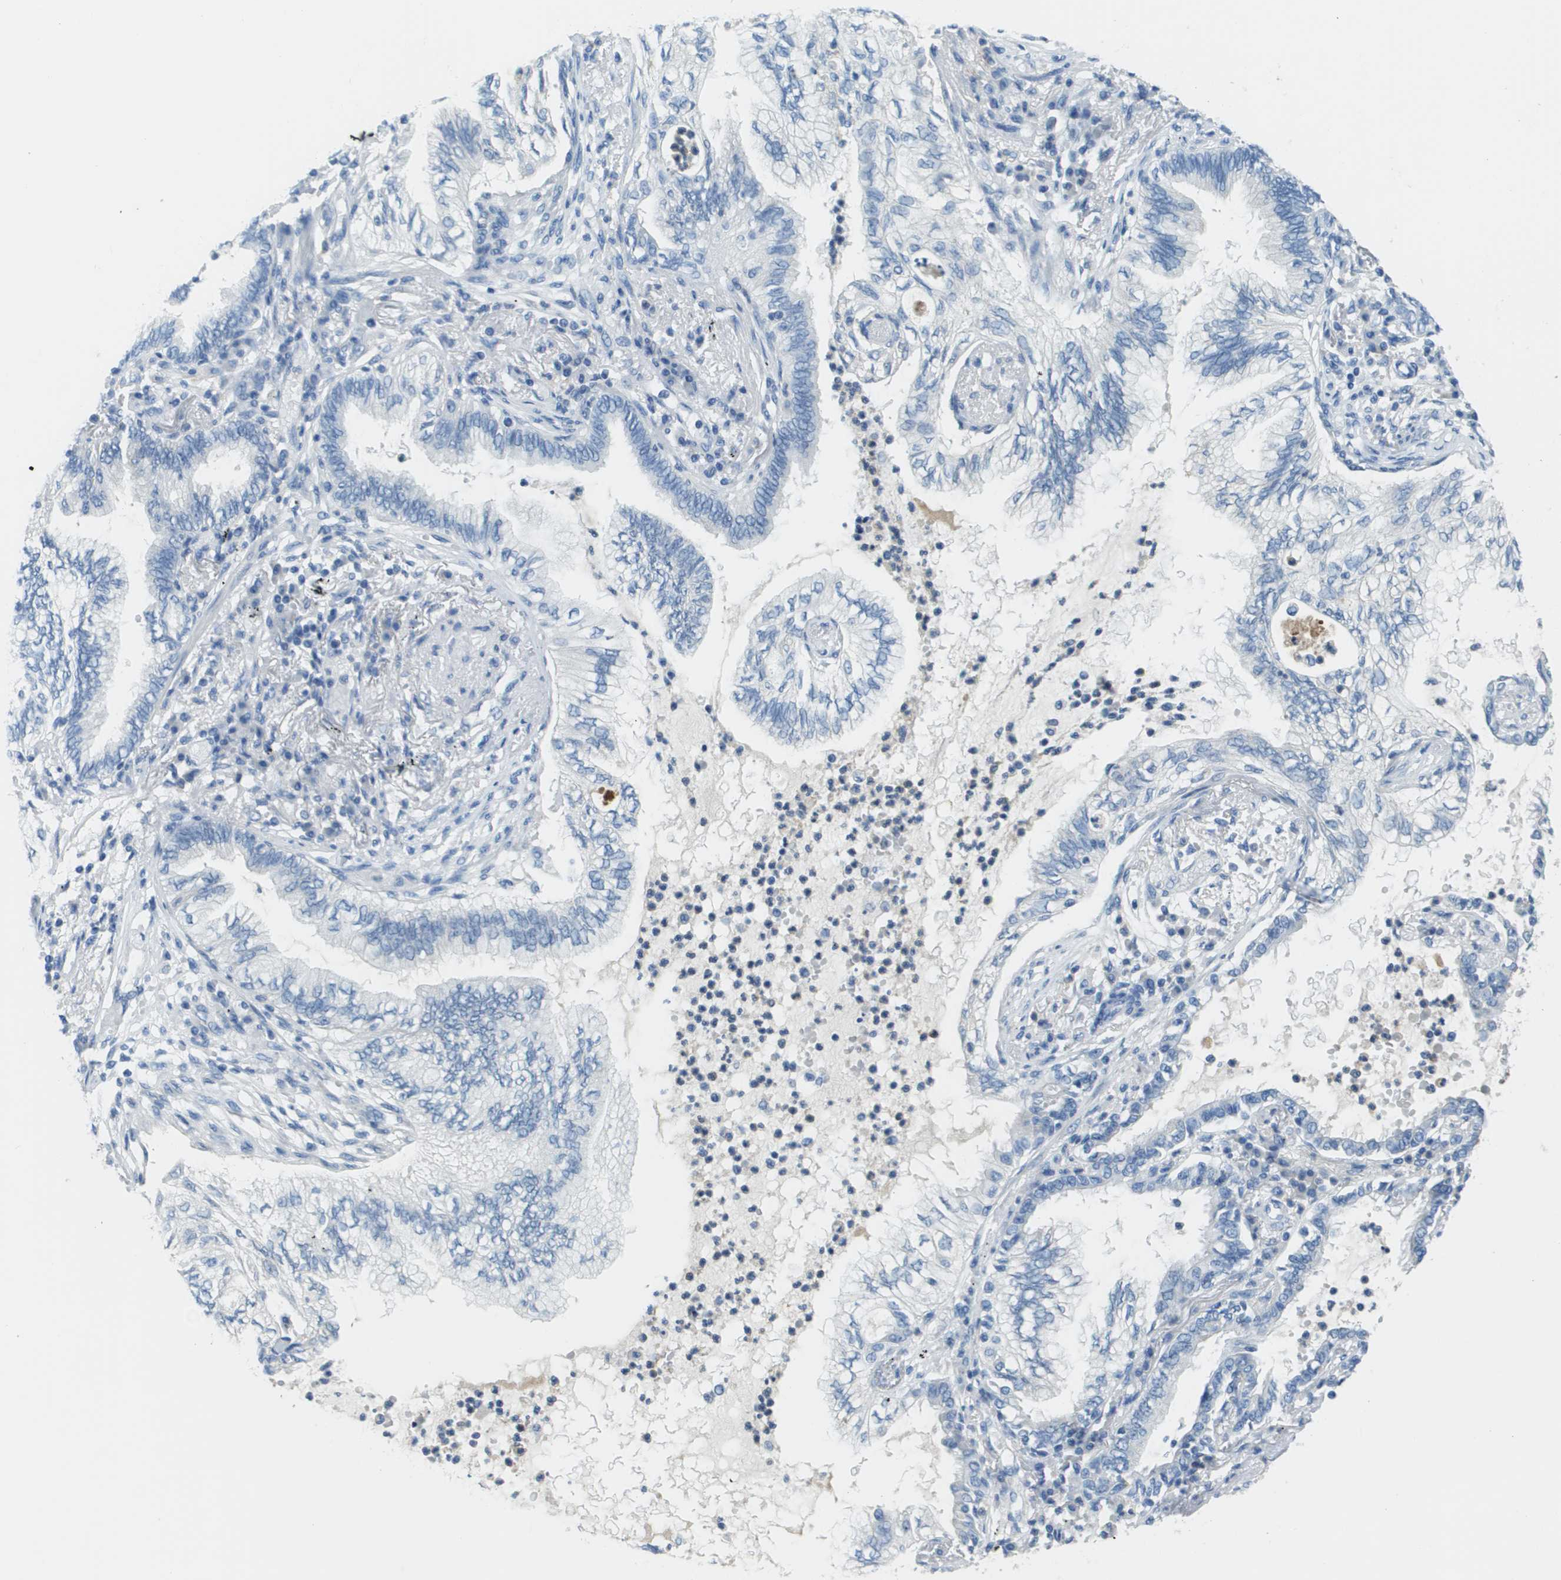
{"staining": {"intensity": "negative", "quantity": "none", "location": "none"}, "tissue": "lung cancer", "cell_type": "Tumor cells", "image_type": "cancer", "snomed": [{"axis": "morphology", "description": "Normal tissue, NOS"}, {"axis": "morphology", "description": "Adenocarcinoma, NOS"}, {"axis": "topography", "description": "Bronchus"}, {"axis": "topography", "description": "Lung"}], "caption": "Tumor cells are negative for brown protein staining in lung adenocarcinoma. (Immunohistochemistry, brightfield microscopy, high magnification).", "gene": "PTGDR2", "patient": {"sex": "female", "age": 70}}